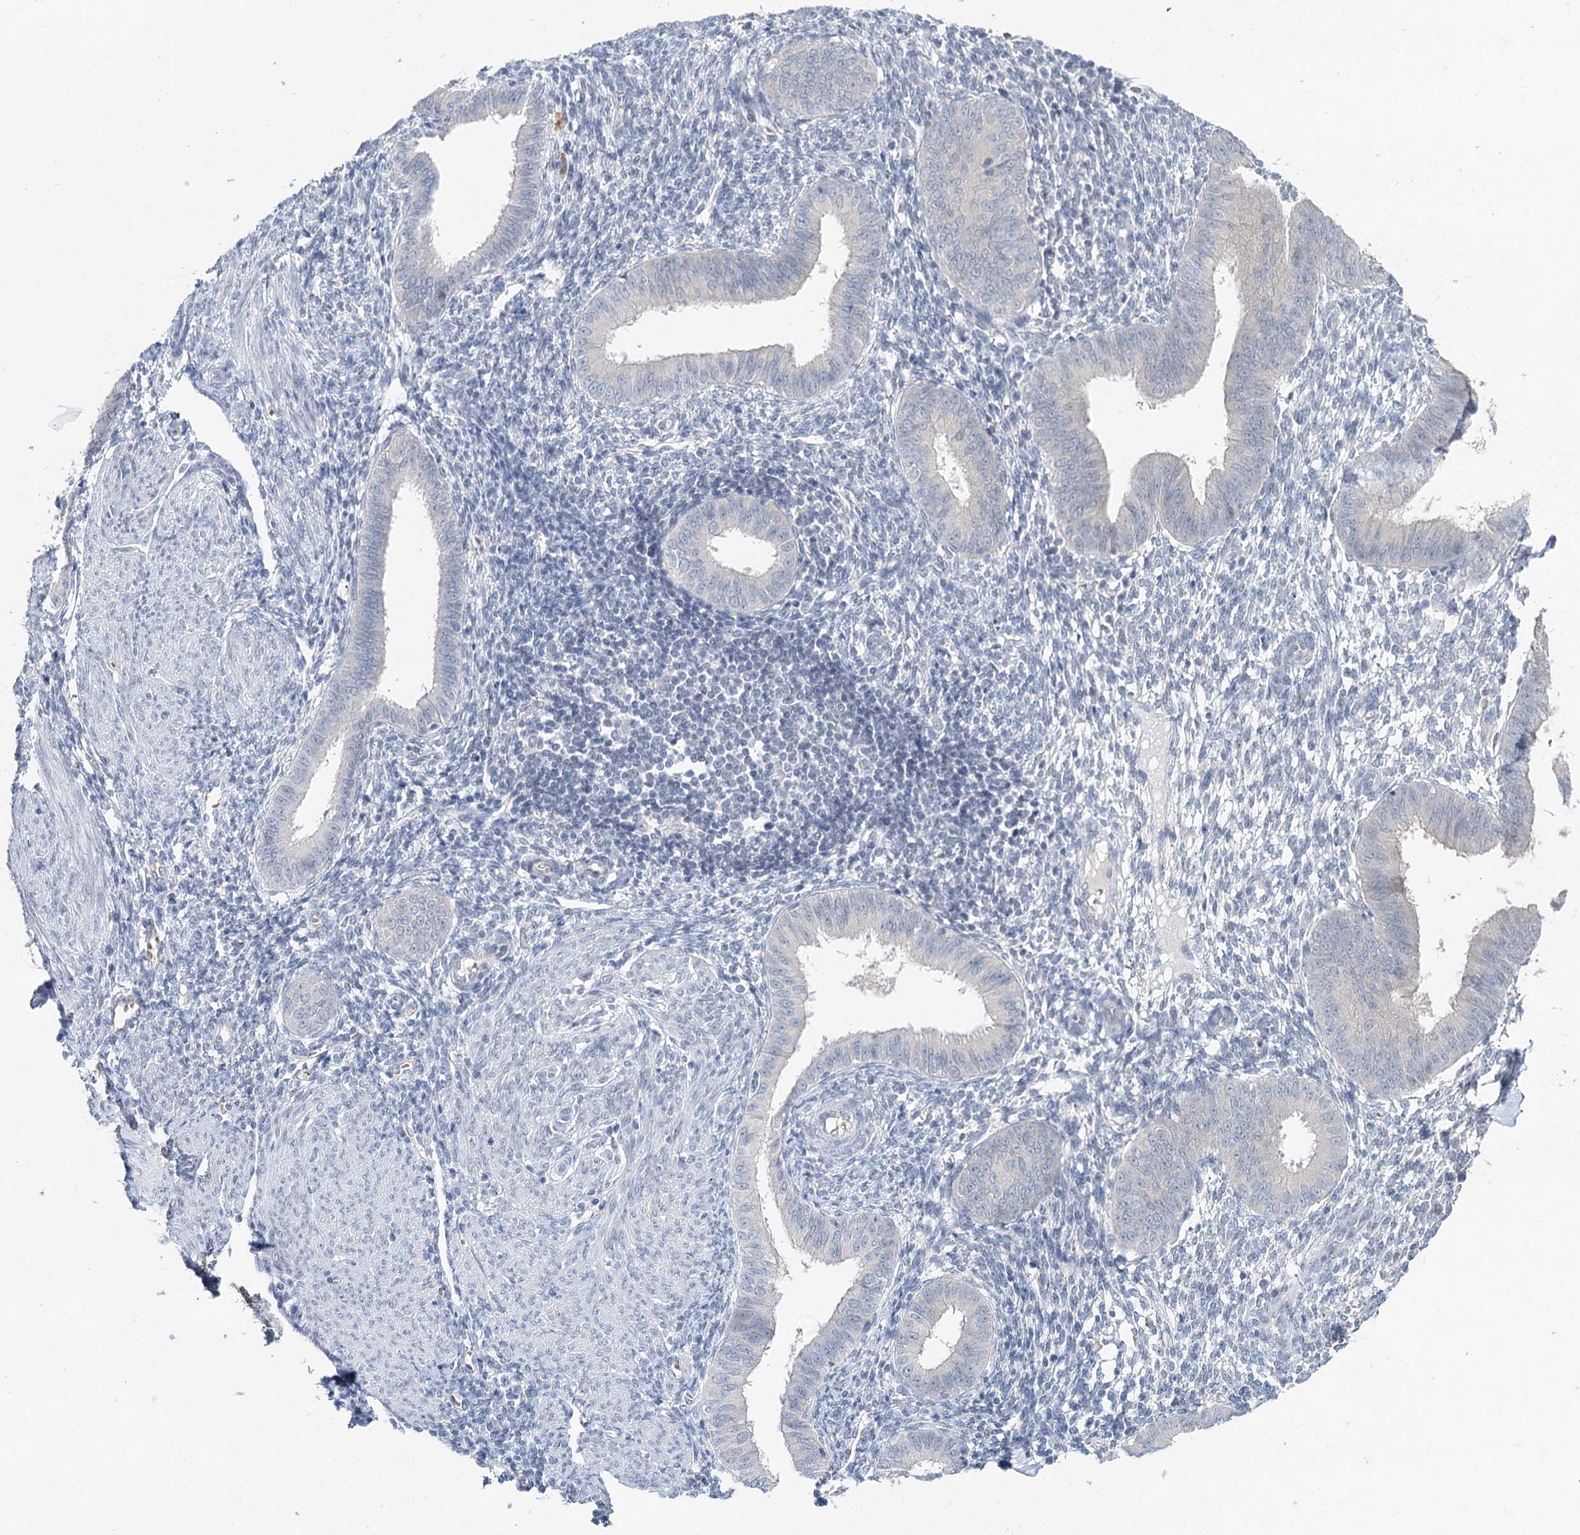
{"staining": {"intensity": "negative", "quantity": "none", "location": "none"}, "tissue": "endometrium", "cell_type": "Cells in endometrial stroma", "image_type": "normal", "snomed": [{"axis": "morphology", "description": "Normal tissue, NOS"}, {"axis": "topography", "description": "Uterus"}, {"axis": "topography", "description": "Endometrium"}], "caption": "Immunohistochemical staining of unremarkable human endometrium shows no significant expression in cells in endometrial stroma.", "gene": "FBXO7", "patient": {"sex": "female", "age": 48}}